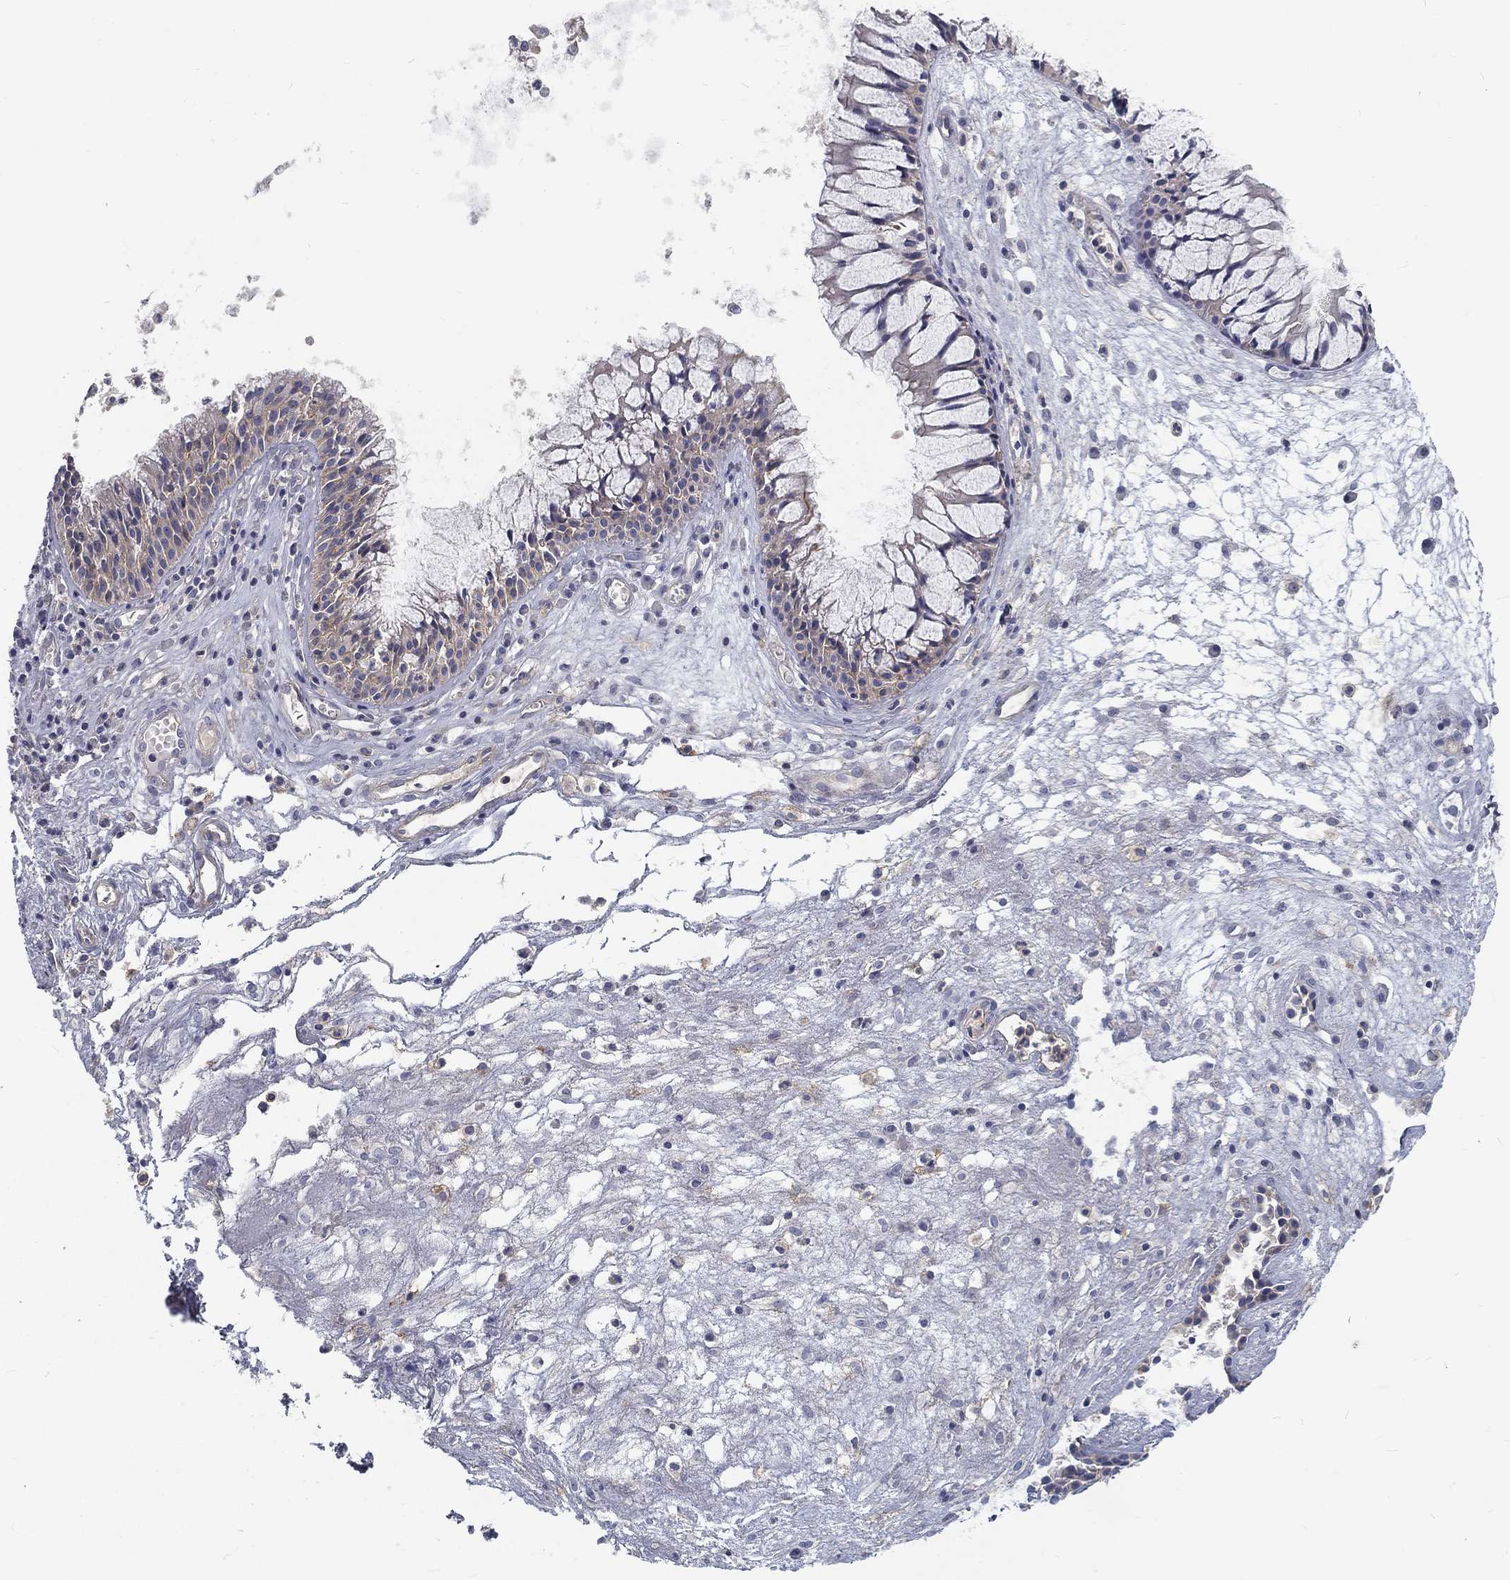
{"staining": {"intensity": "weak", "quantity": "25%-75%", "location": "cytoplasmic/membranous"}, "tissue": "nasopharynx", "cell_type": "Respiratory epithelial cells", "image_type": "normal", "snomed": [{"axis": "morphology", "description": "Normal tissue, NOS"}, {"axis": "topography", "description": "Nasopharynx"}], "caption": "The micrograph demonstrates immunohistochemical staining of benign nasopharynx. There is weak cytoplasmic/membranous staining is present in about 25%-75% of respiratory epithelial cells.", "gene": "MTMR11", "patient": {"sex": "female", "age": 47}}